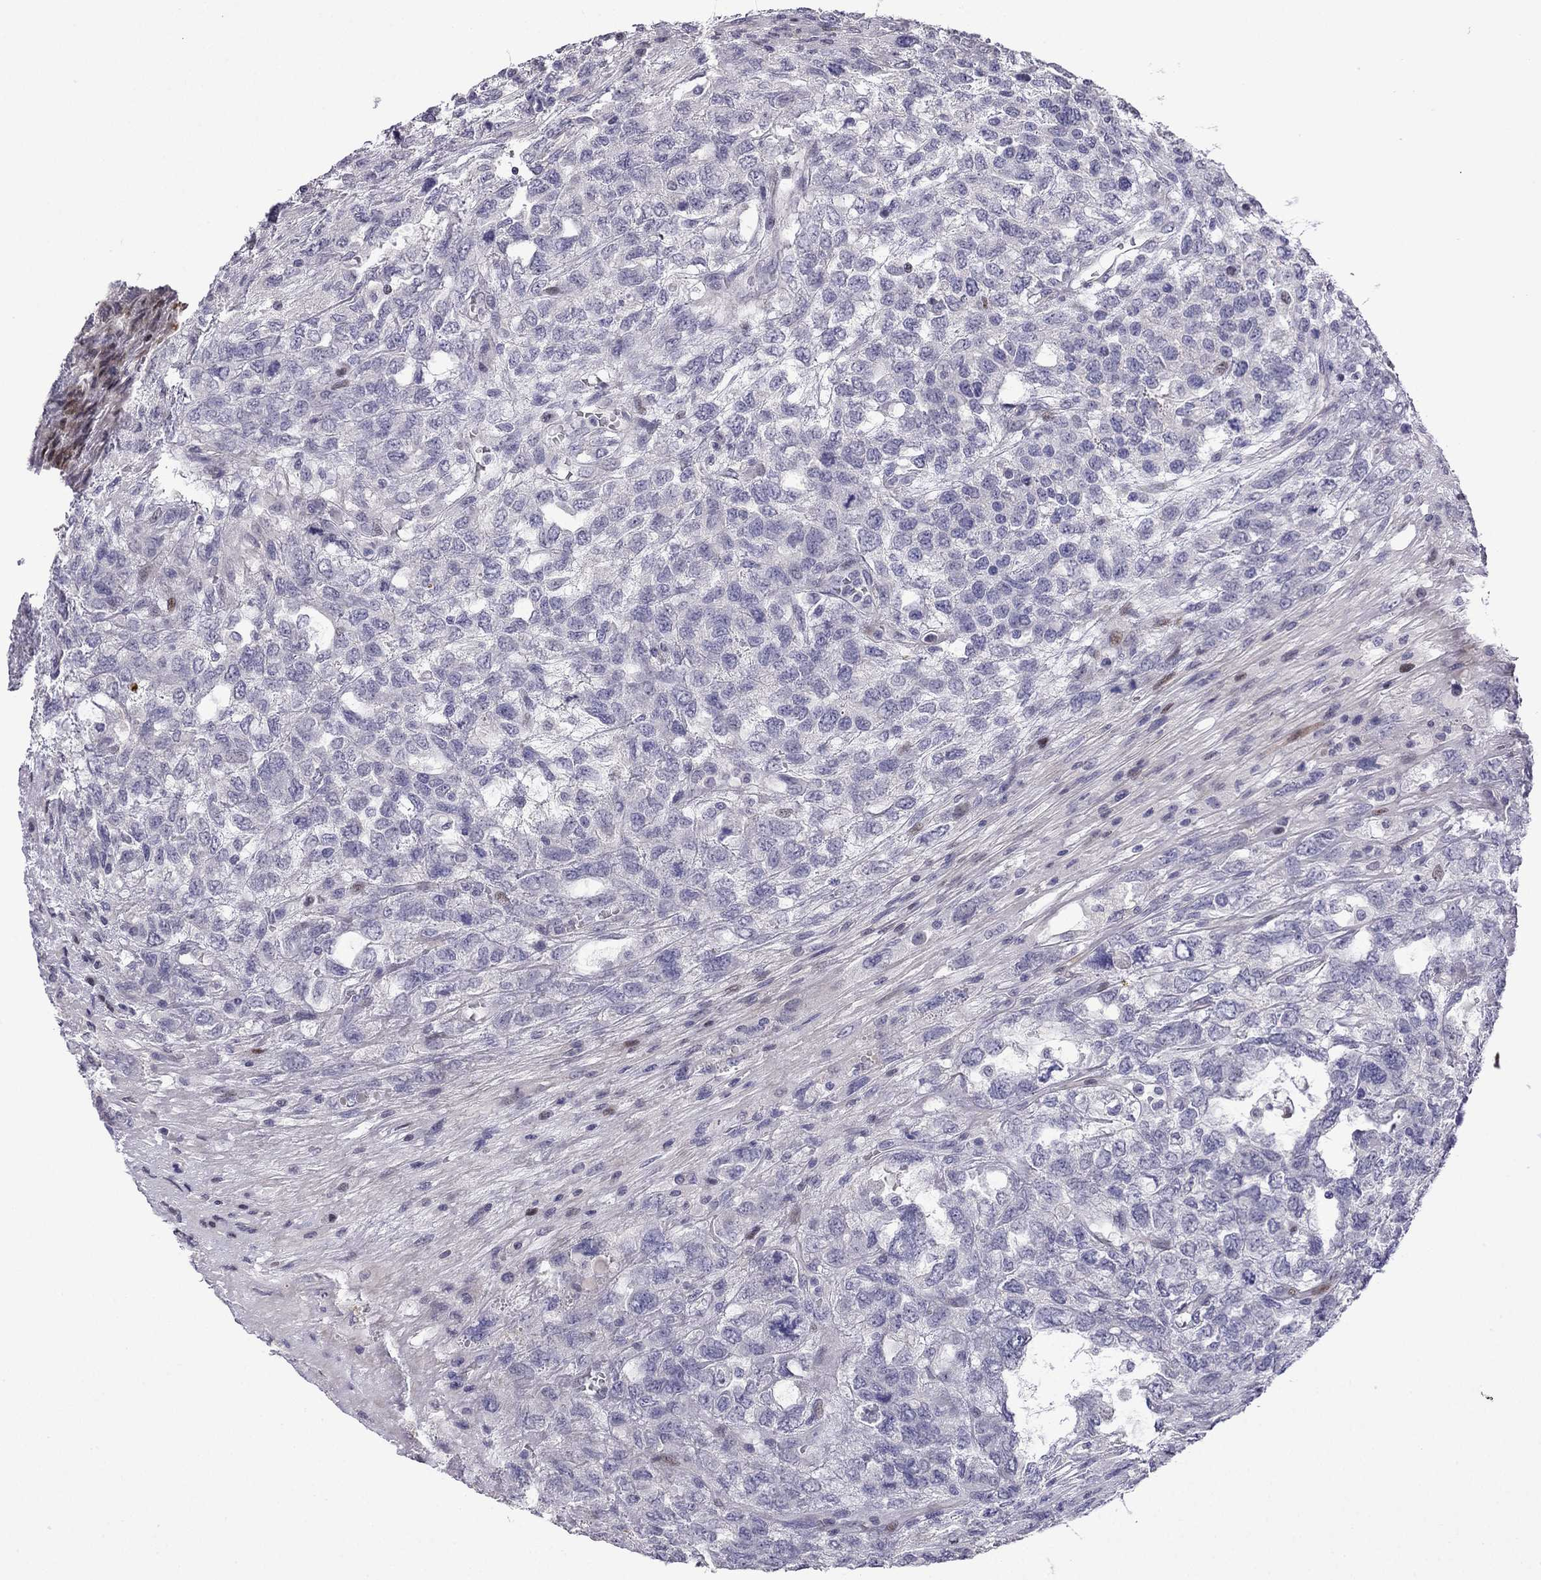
{"staining": {"intensity": "negative", "quantity": "none", "location": "none"}, "tissue": "testis cancer", "cell_type": "Tumor cells", "image_type": "cancer", "snomed": [{"axis": "morphology", "description": "Seminoma, NOS"}, {"axis": "topography", "description": "Testis"}], "caption": "Immunohistochemical staining of testis cancer shows no significant positivity in tumor cells.", "gene": "CFAP70", "patient": {"sex": "male", "age": 52}}